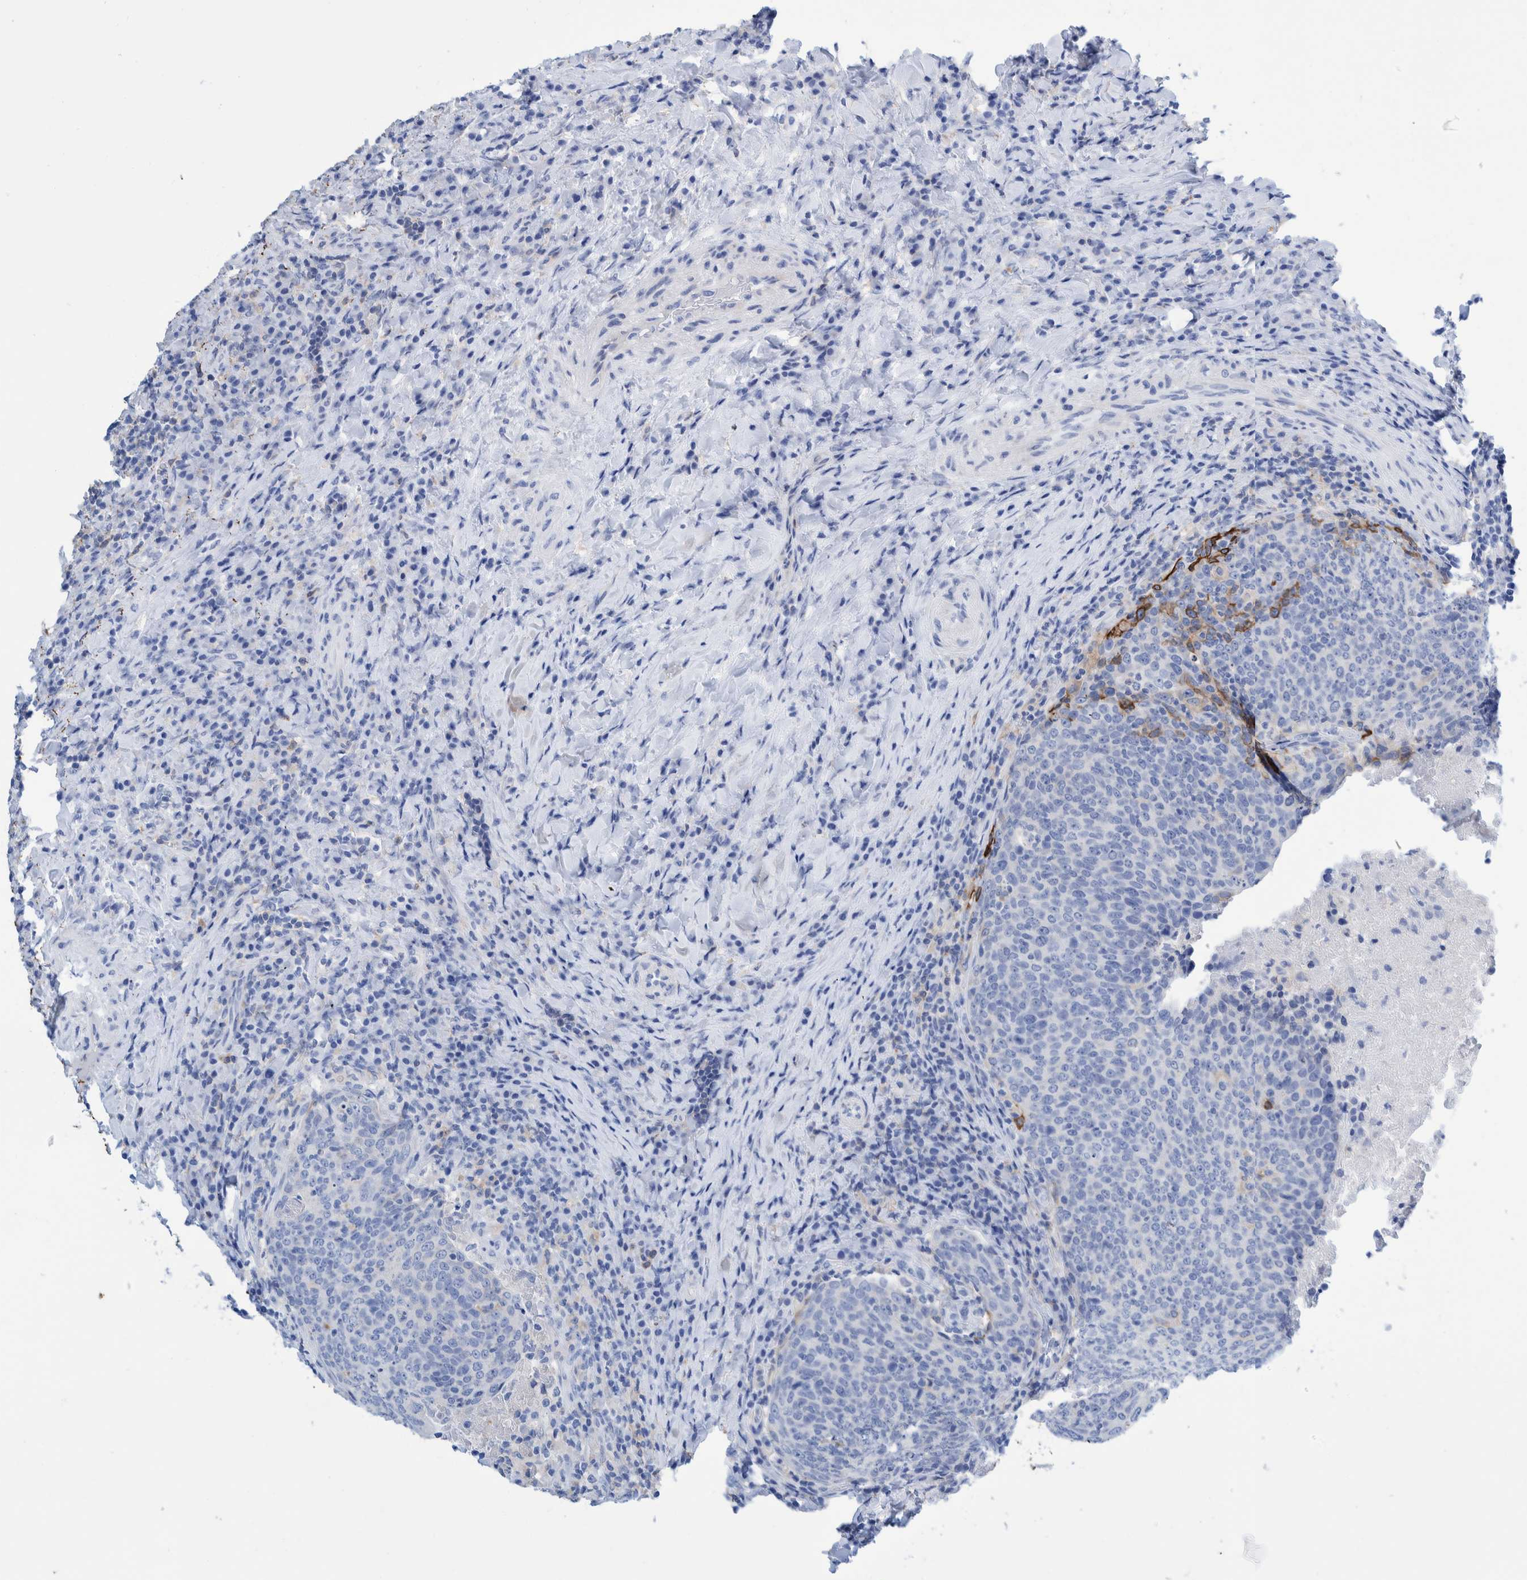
{"staining": {"intensity": "negative", "quantity": "none", "location": "none"}, "tissue": "head and neck cancer", "cell_type": "Tumor cells", "image_type": "cancer", "snomed": [{"axis": "morphology", "description": "Squamous cell carcinoma, NOS"}, {"axis": "morphology", "description": "Squamous cell carcinoma, metastatic, NOS"}, {"axis": "topography", "description": "Lymph node"}, {"axis": "topography", "description": "Head-Neck"}], "caption": "Immunohistochemistry of human head and neck cancer reveals no positivity in tumor cells.", "gene": "KRT14", "patient": {"sex": "male", "age": 62}}